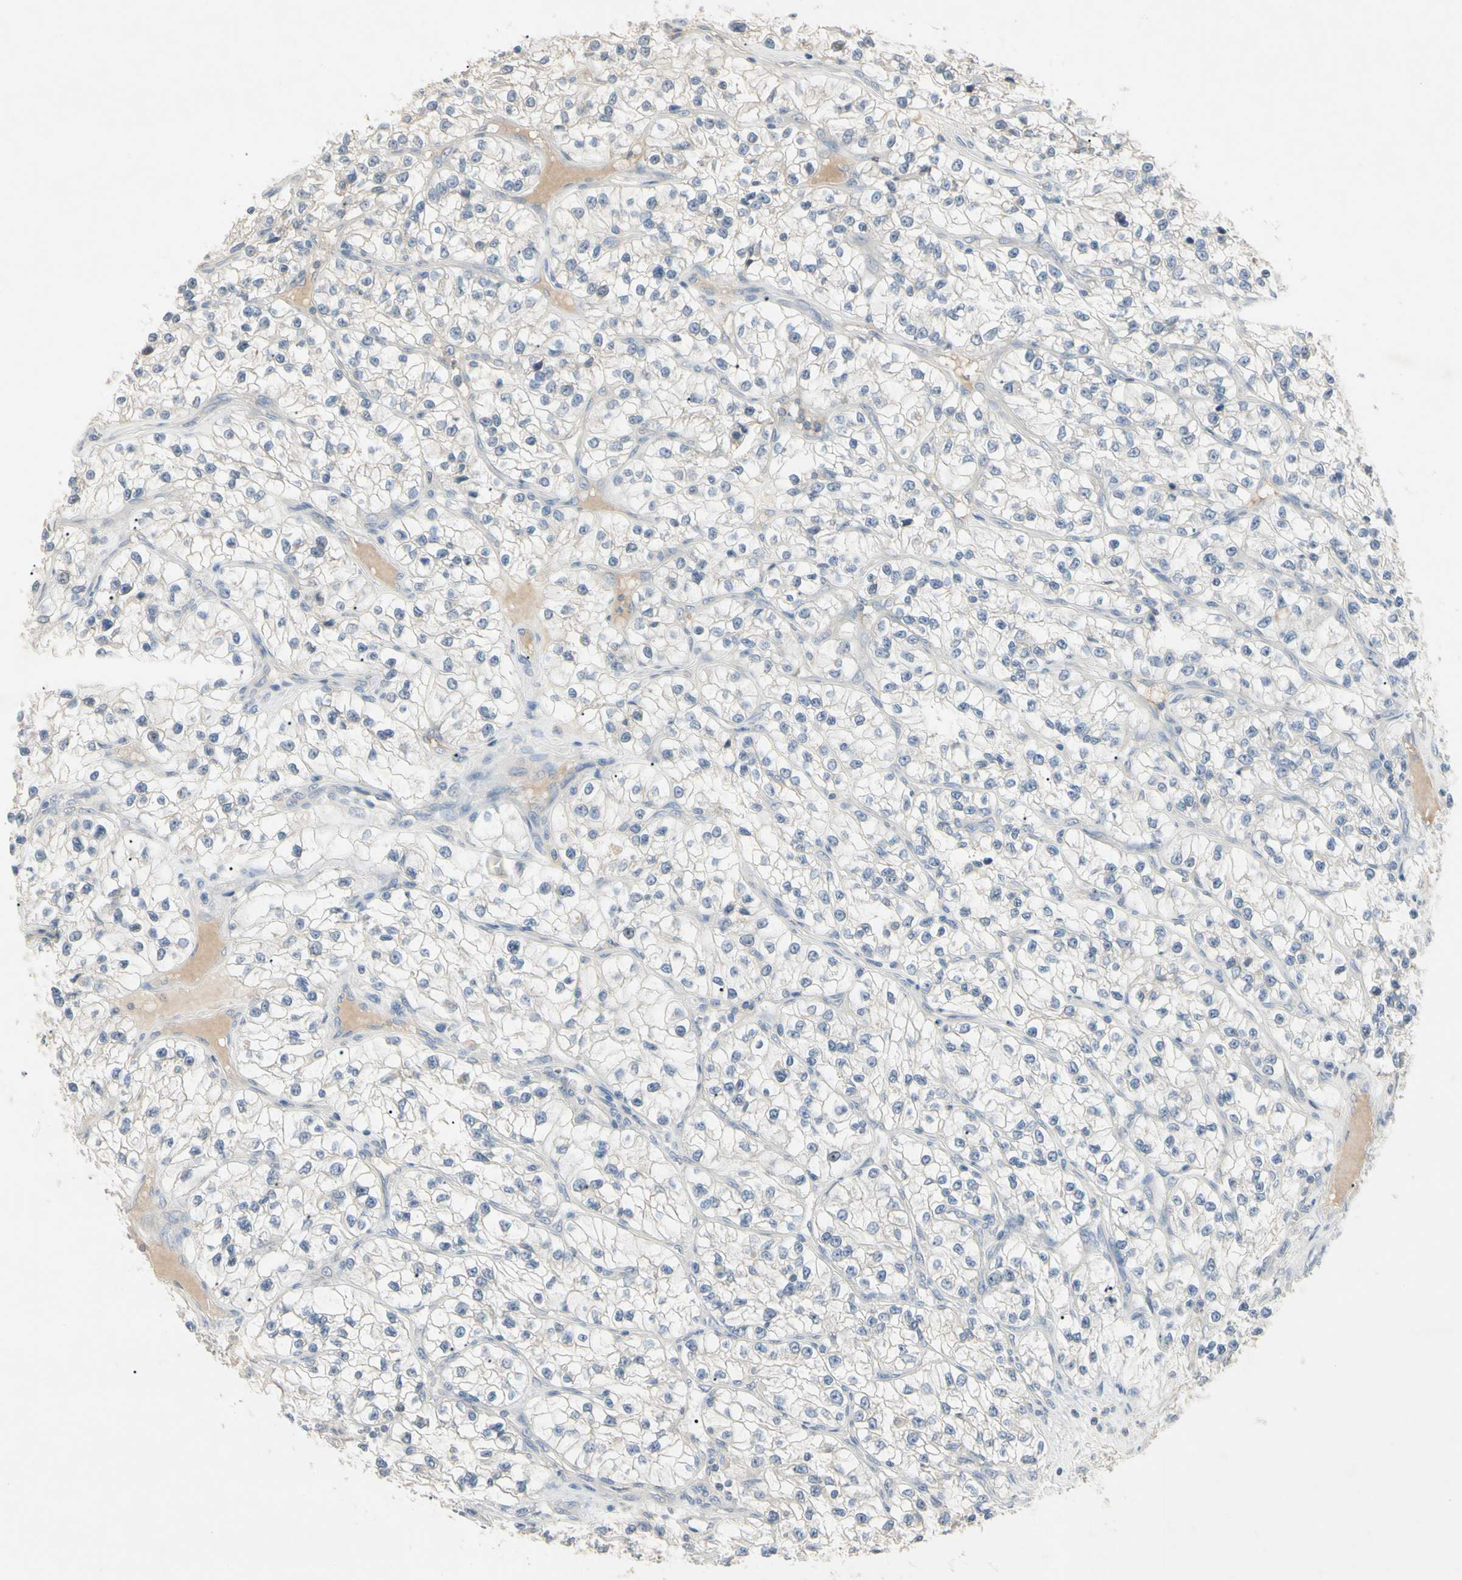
{"staining": {"intensity": "negative", "quantity": "none", "location": "none"}, "tissue": "renal cancer", "cell_type": "Tumor cells", "image_type": "cancer", "snomed": [{"axis": "morphology", "description": "Adenocarcinoma, NOS"}, {"axis": "topography", "description": "Kidney"}], "caption": "Renal adenocarcinoma was stained to show a protein in brown. There is no significant positivity in tumor cells.", "gene": "PRSS21", "patient": {"sex": "female", "age": 57}}